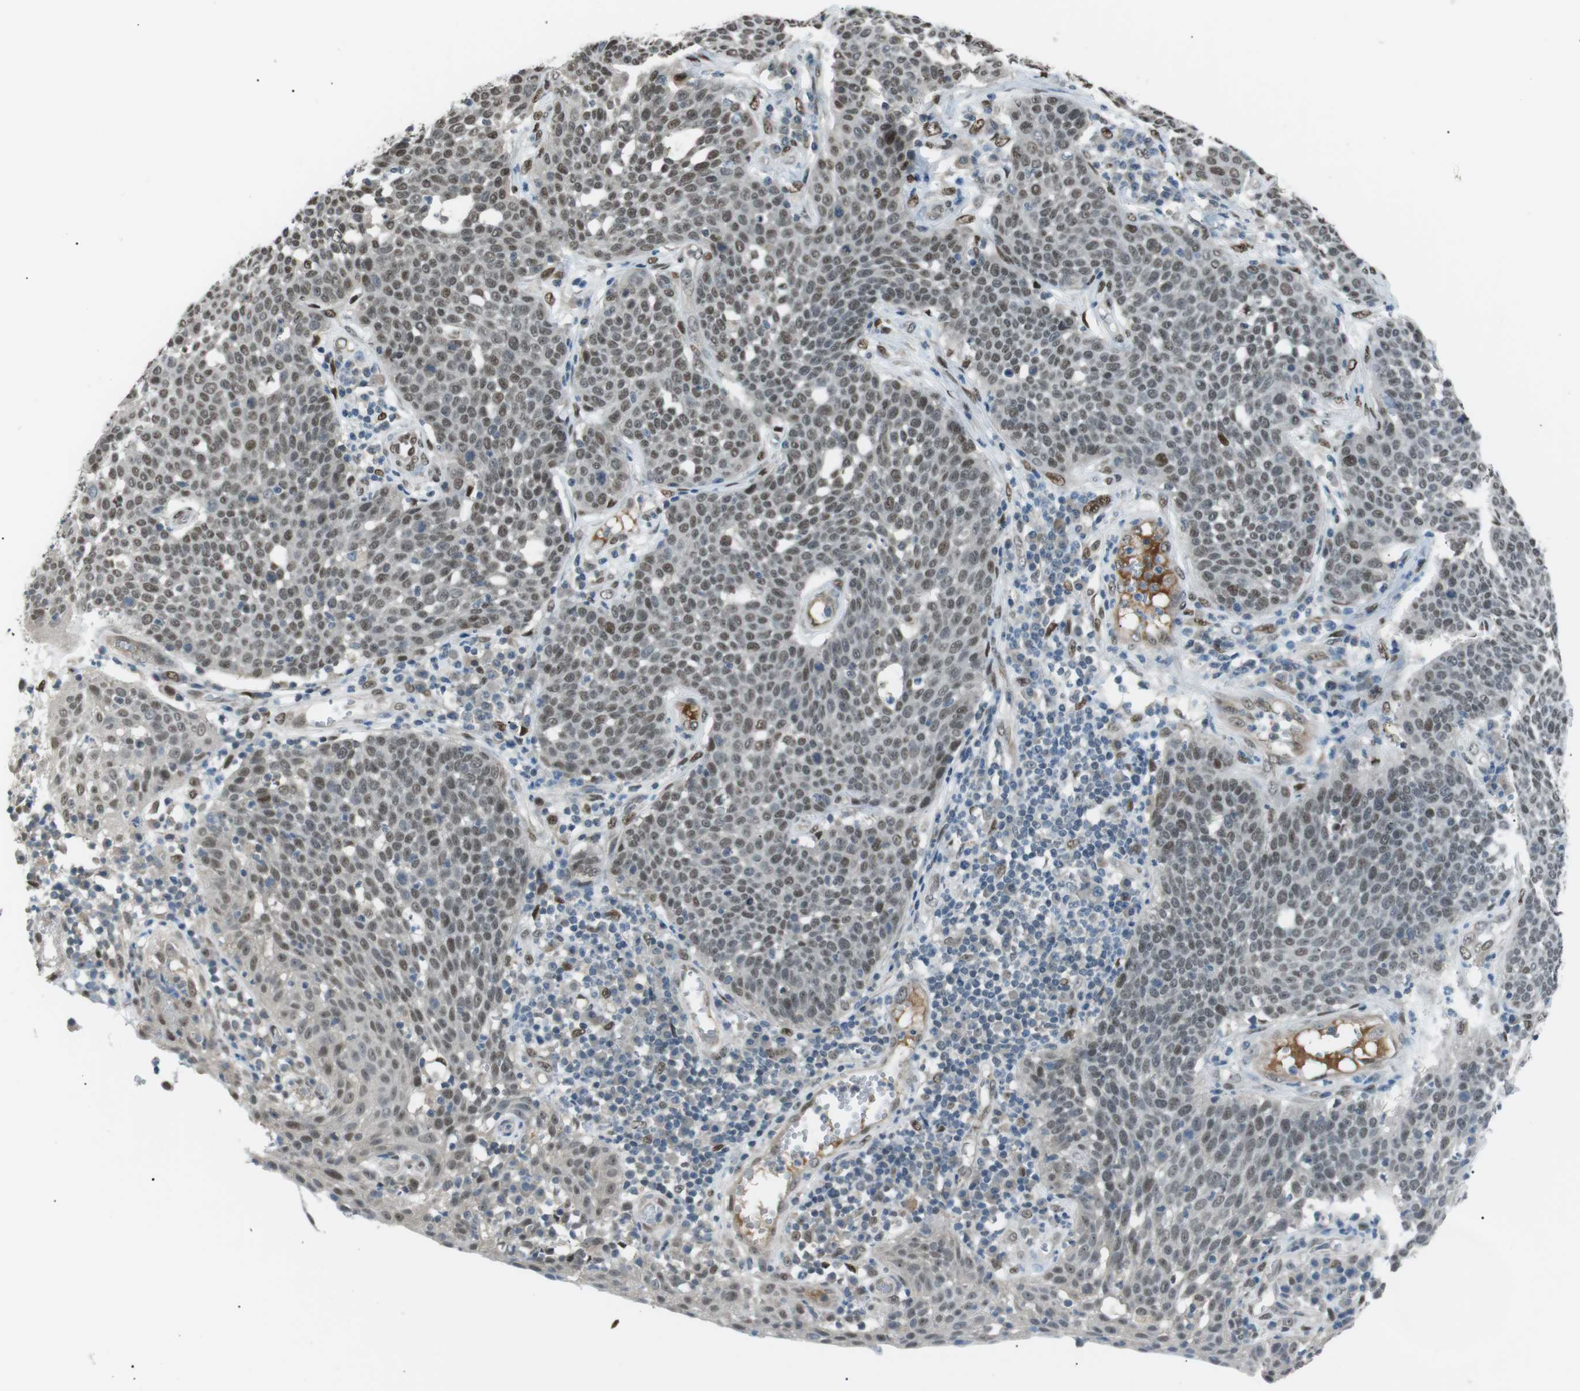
{"staining": {"intensity": "weak", "quantity": ">75%", "location": "nuclear"}, "tissue": "cervical cancer", "cell_type": "Tumor cells", "image_type": "cancer", "snomed": [{"axis": "morphology", "description": "Squamous cell carcinoma, NOS"}, {"axis": "topography", "description": "Cervix"}], "caption": "Immunohistochemistry of cervical cancer demonstrates low levels of weak nuclear expression in about >75% of tumor cells.", "gene": "SRPK2", "patient": {"sex": "female", "age": 34}}